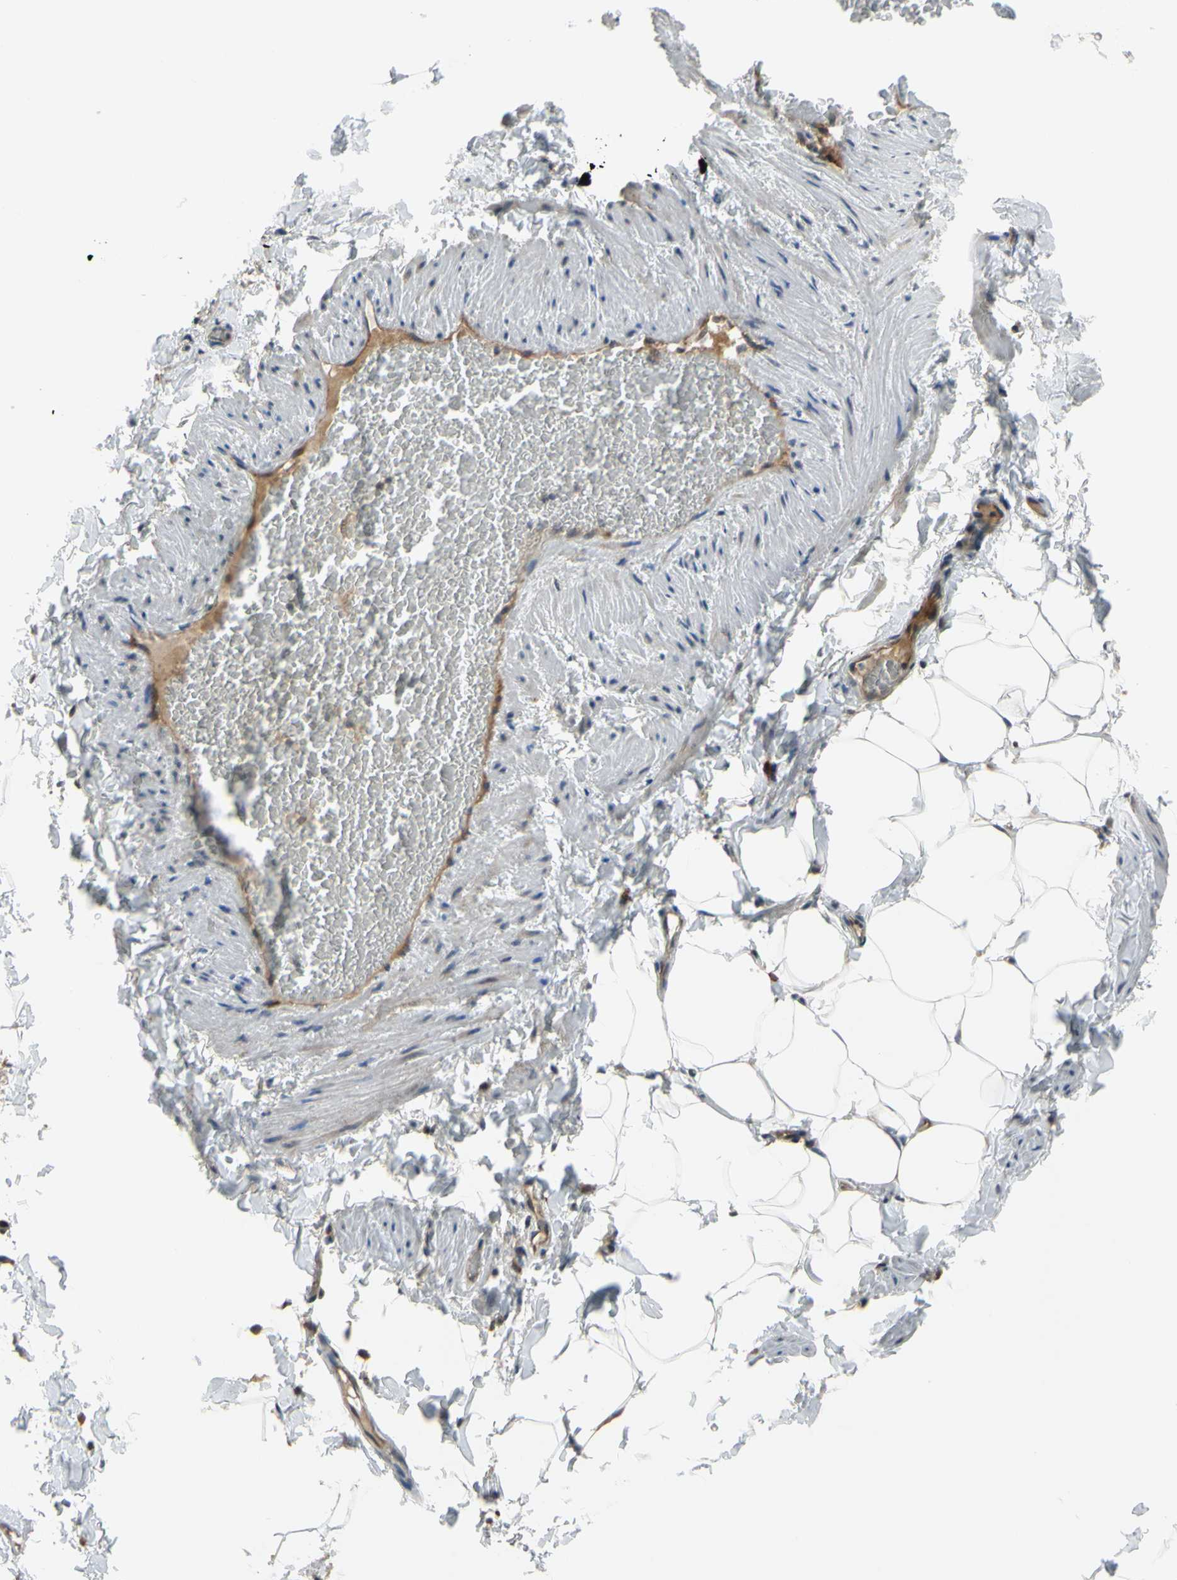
{"staining": {"intensity": "negative", "quantity": "none", "location": "none"}, "tissue": "adipose tissue", "cell_type": "Adipocytes", "image_type": "normal", "snomed": [{"axis": "morphology", "description": "Normal tissue, NOS"}, {"axis": "topography", "description": "Vascular tissue"}], "caption": "IHC histopathology image of normal adipose tissue stained for a protein (brown), which displays no expression in adipocytes. (DAB (3,3'-diaminobenzidine) immunohistochemistry, high magnification).", "gene": "COMMD9", "patient": {"sex": "male", "age": 41}}